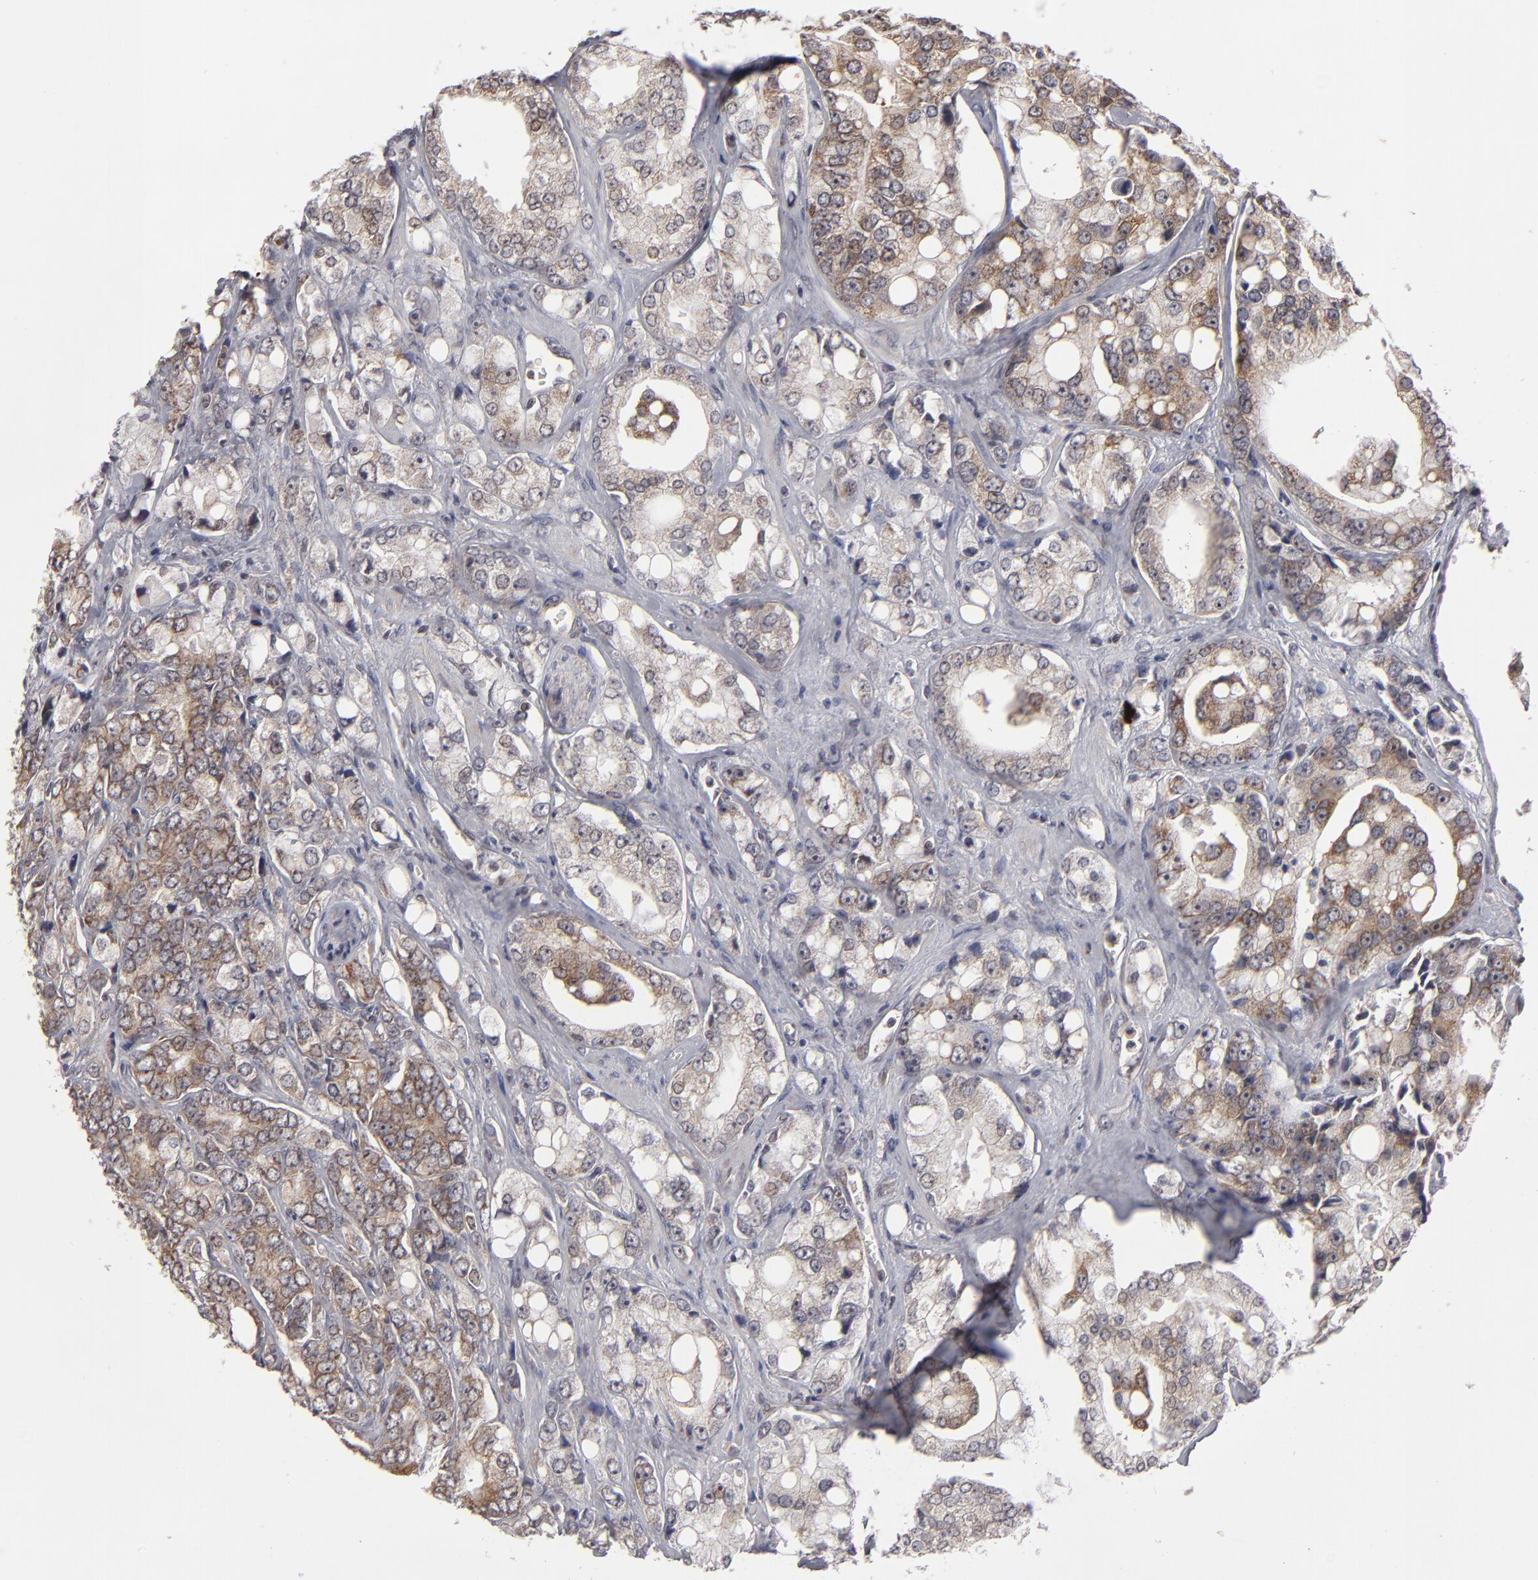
{"staining": {"intensity": "weak", "quantity": ">75%", "location": "cytoplasmic/membranous"}, "tissue": "prostate cancer", "cell_type": "Tumor cells", "image_type": "cancer", "snomed": [{"axis": "morphology", "description": "Adenocarcinoma, High grade"}, {"axis": "topography", "description": "Prostate"}], "caption": "Immunohistochemical staining of prostate adenocarcinoma (high-grade) exhibits weak cytoplasmic/membranous protein staining in approximately >75% of tumor cells.", "gene": "GLCCI1", "patient": {"sex": "male", "age": 67}}